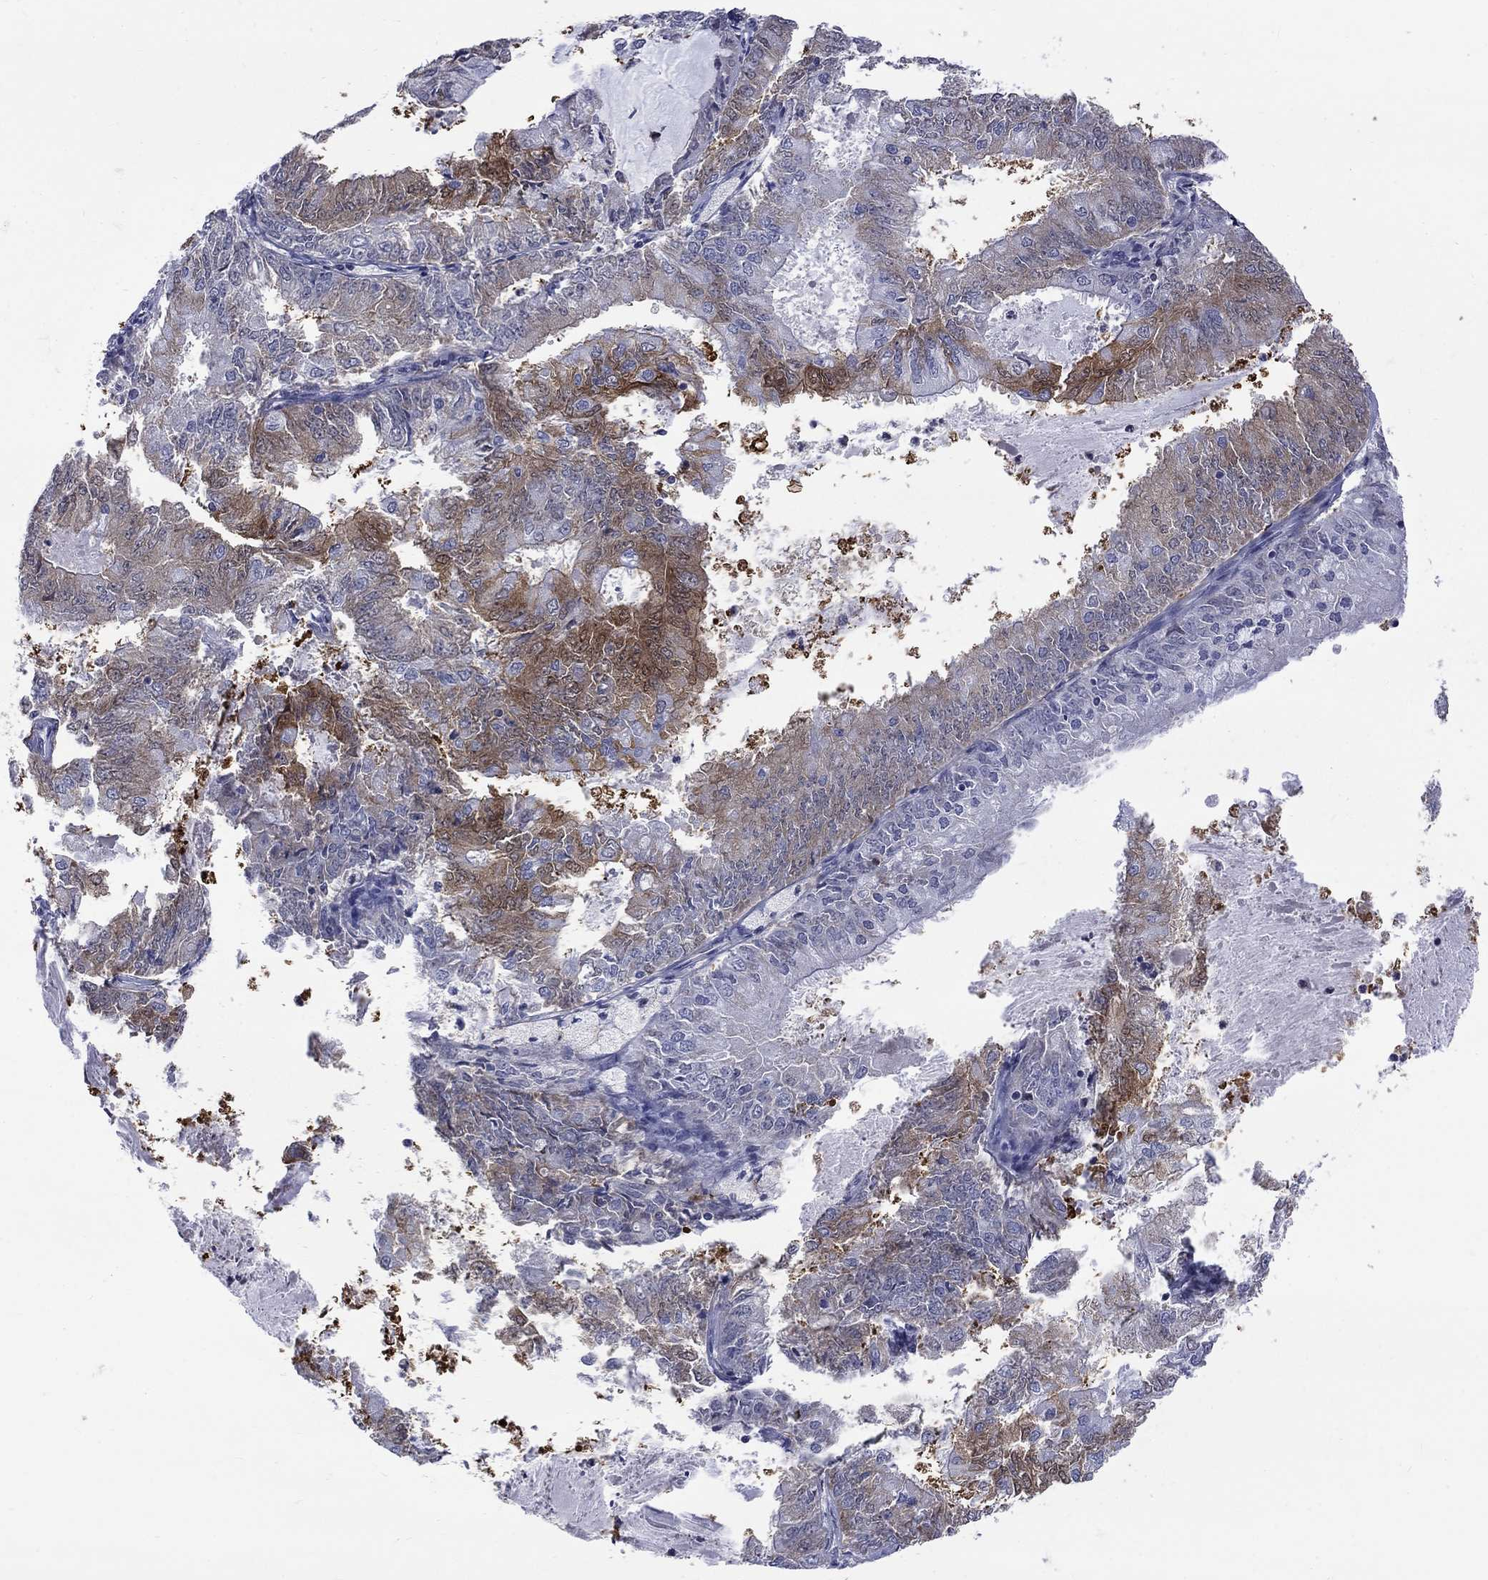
{"staining": {"intensity": "moderate", "quantity": "<25%", "location": "cytoplasmic/membranous"}, "tissue": "endometrial cancer", "cell_type": "Tumor cells", "image_type": "cancer", "snomed": [{"axis": "morphology", "description": "Adenocarcinoma, NOS"}, {"axis": "topography", "description": "Endometrium"}], "caption": "The image reveals a brown stain indicating the presence of a protein in the cytoplasmic/membranous of tumor cells in endometrial cancer.", "gene": "HKDC1", "patient": {"sex": "female", "age": 57}}